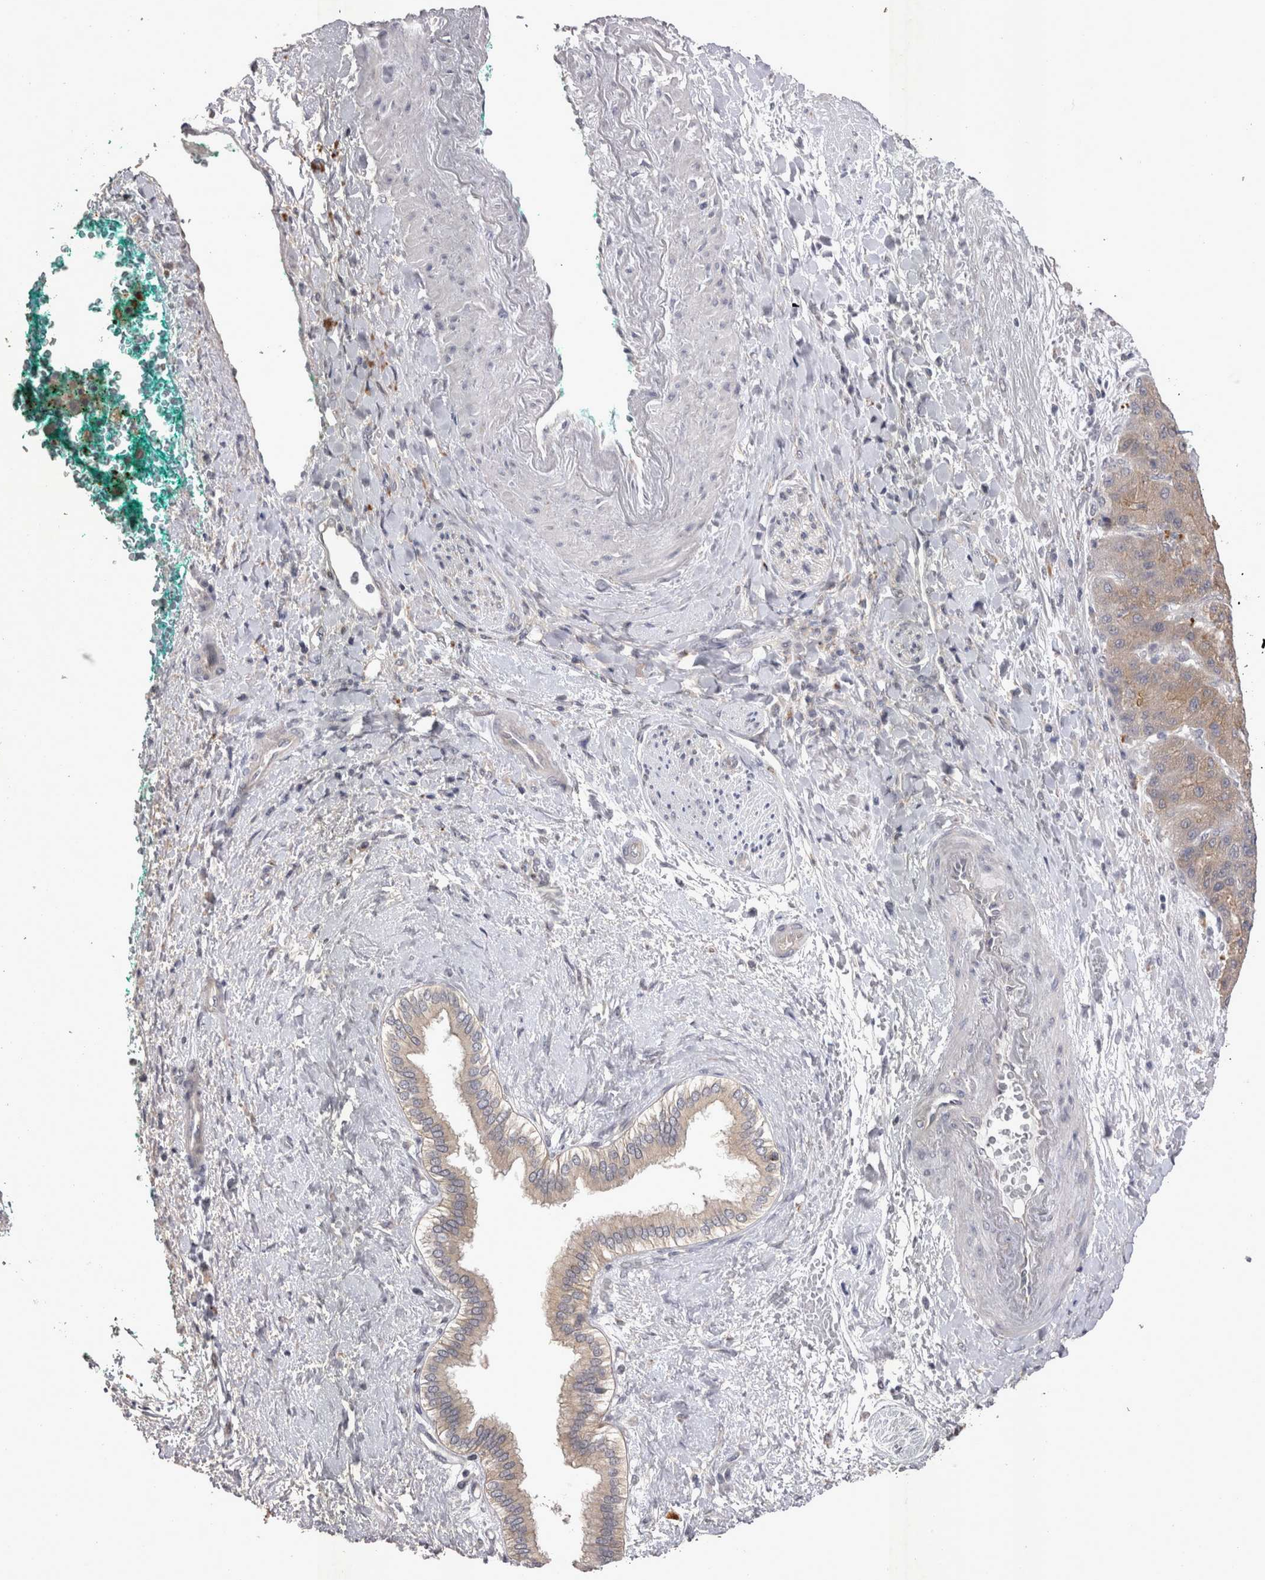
{"staining": {"intensity": "moderate", "quantity": ">75%", "location": "cytoplasmic/membranous"}, "tissue": "liver cancer", "cell_type": "Tumor cells", "image_type": "cancer", "snomed": [{"axis": "morphology", "description": "Carcinoma, Hepatocellular, NOS"}, {"axis": "topography", "description": "Liver"}], "caption": "The micrograph exhibits staining of liver hepatocellular carcinoma, revealing moderate cytoplasmic/membranous protein expression (brown color) within tumor cells.", "gene": "CTBS", "patient": {"sex": "male", "age": 65}}